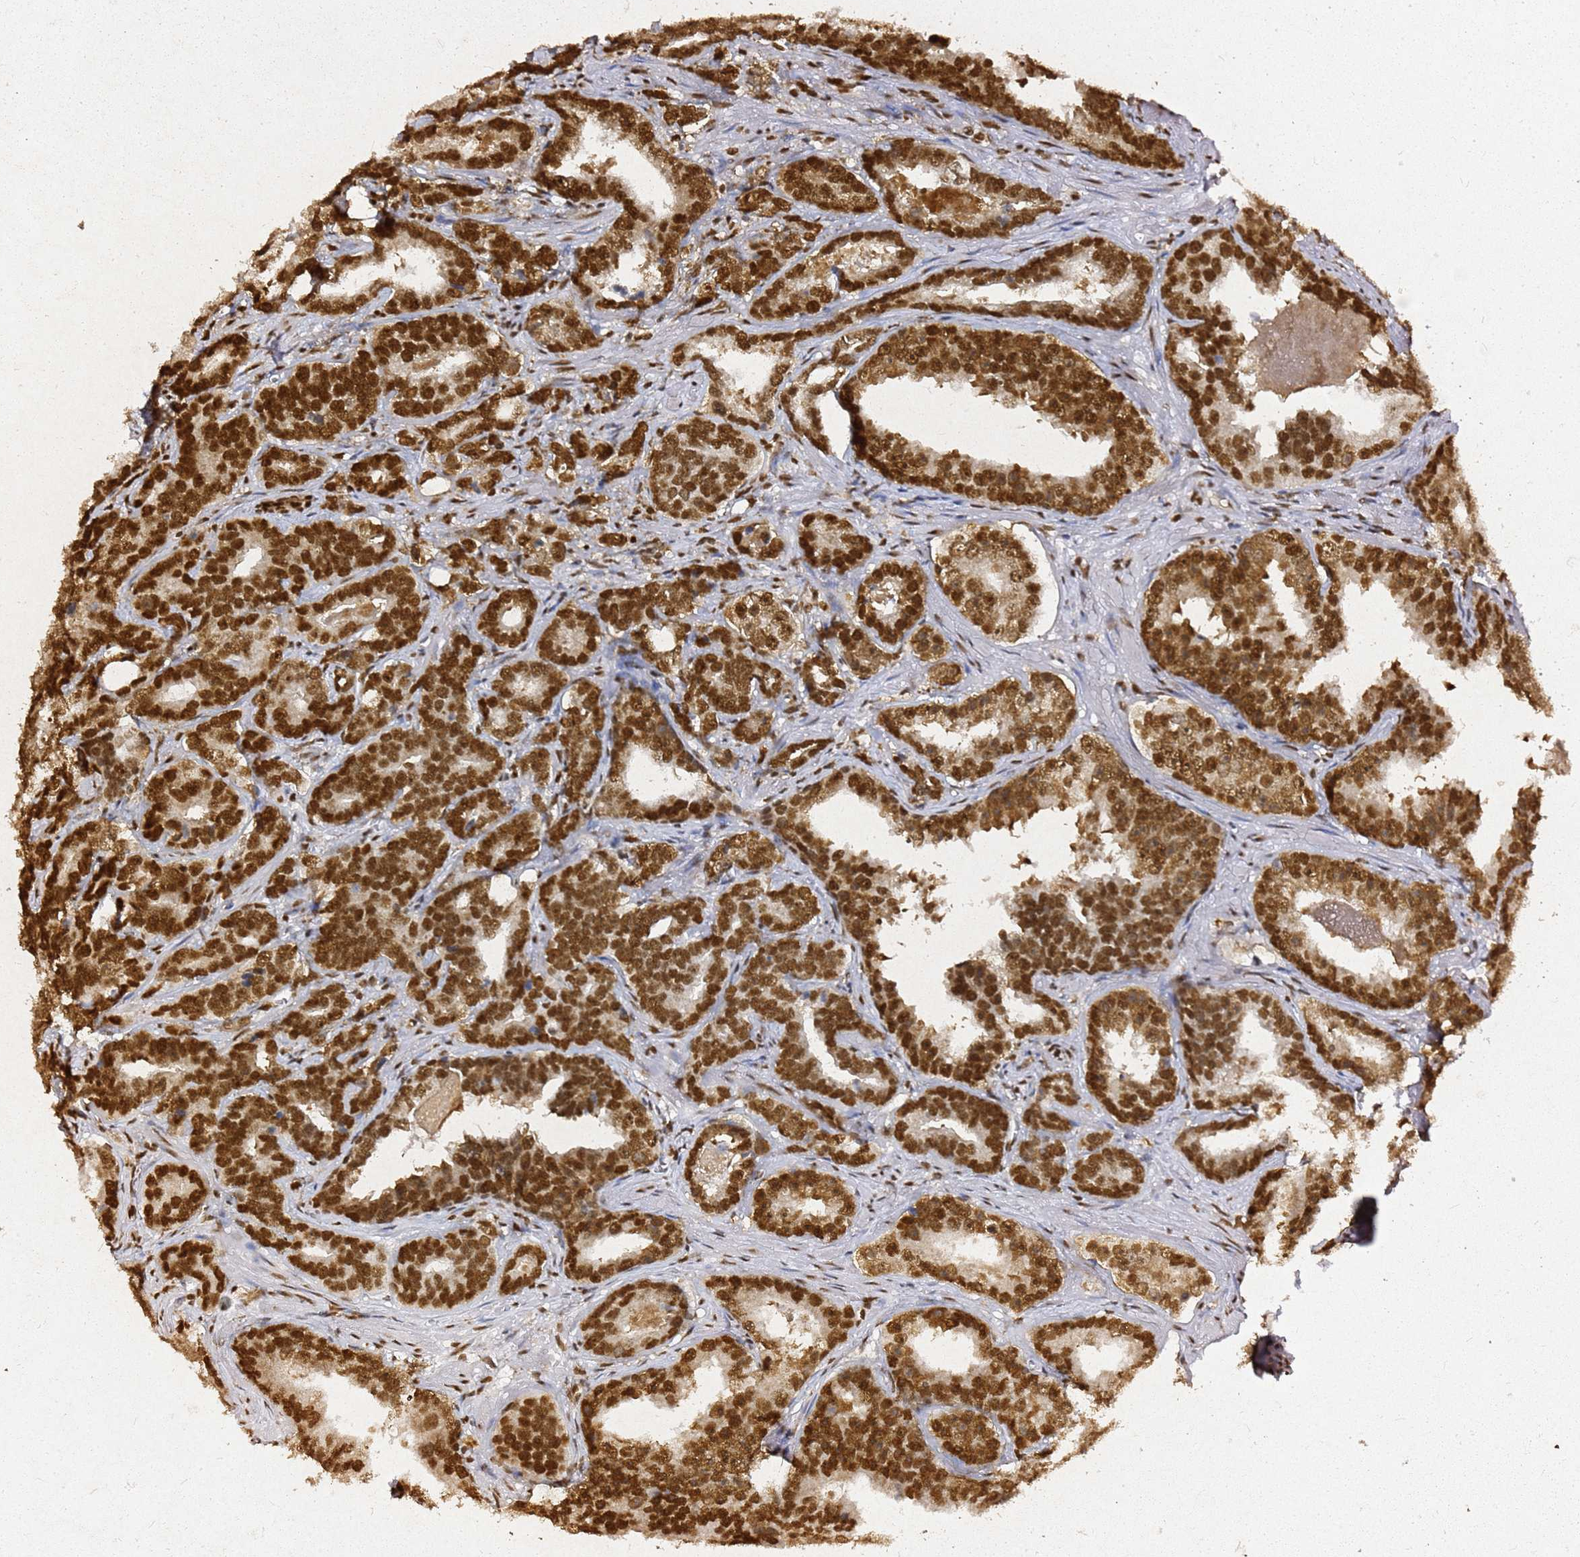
{"staining": {"intensity": "strong", "quantity": ">75%", "location": "nuclear"}, "tissue": "prostate cancer", "cell_type": "Tumor cells", "image_type": "cancer", "snomed": [{"axis": "morphology", "description": "Adenocarcinoma, High grade"}, {"axis": "topography", "description": "Prostate"}], "caption": "IHC of human prostate cancer (adenocarcinoma (high-grade)) displays high levels of strong nuclear staining in about >75% of tumor cells.", "gene": "APEX1", "patient": {"sex": "male", "age": 62}}